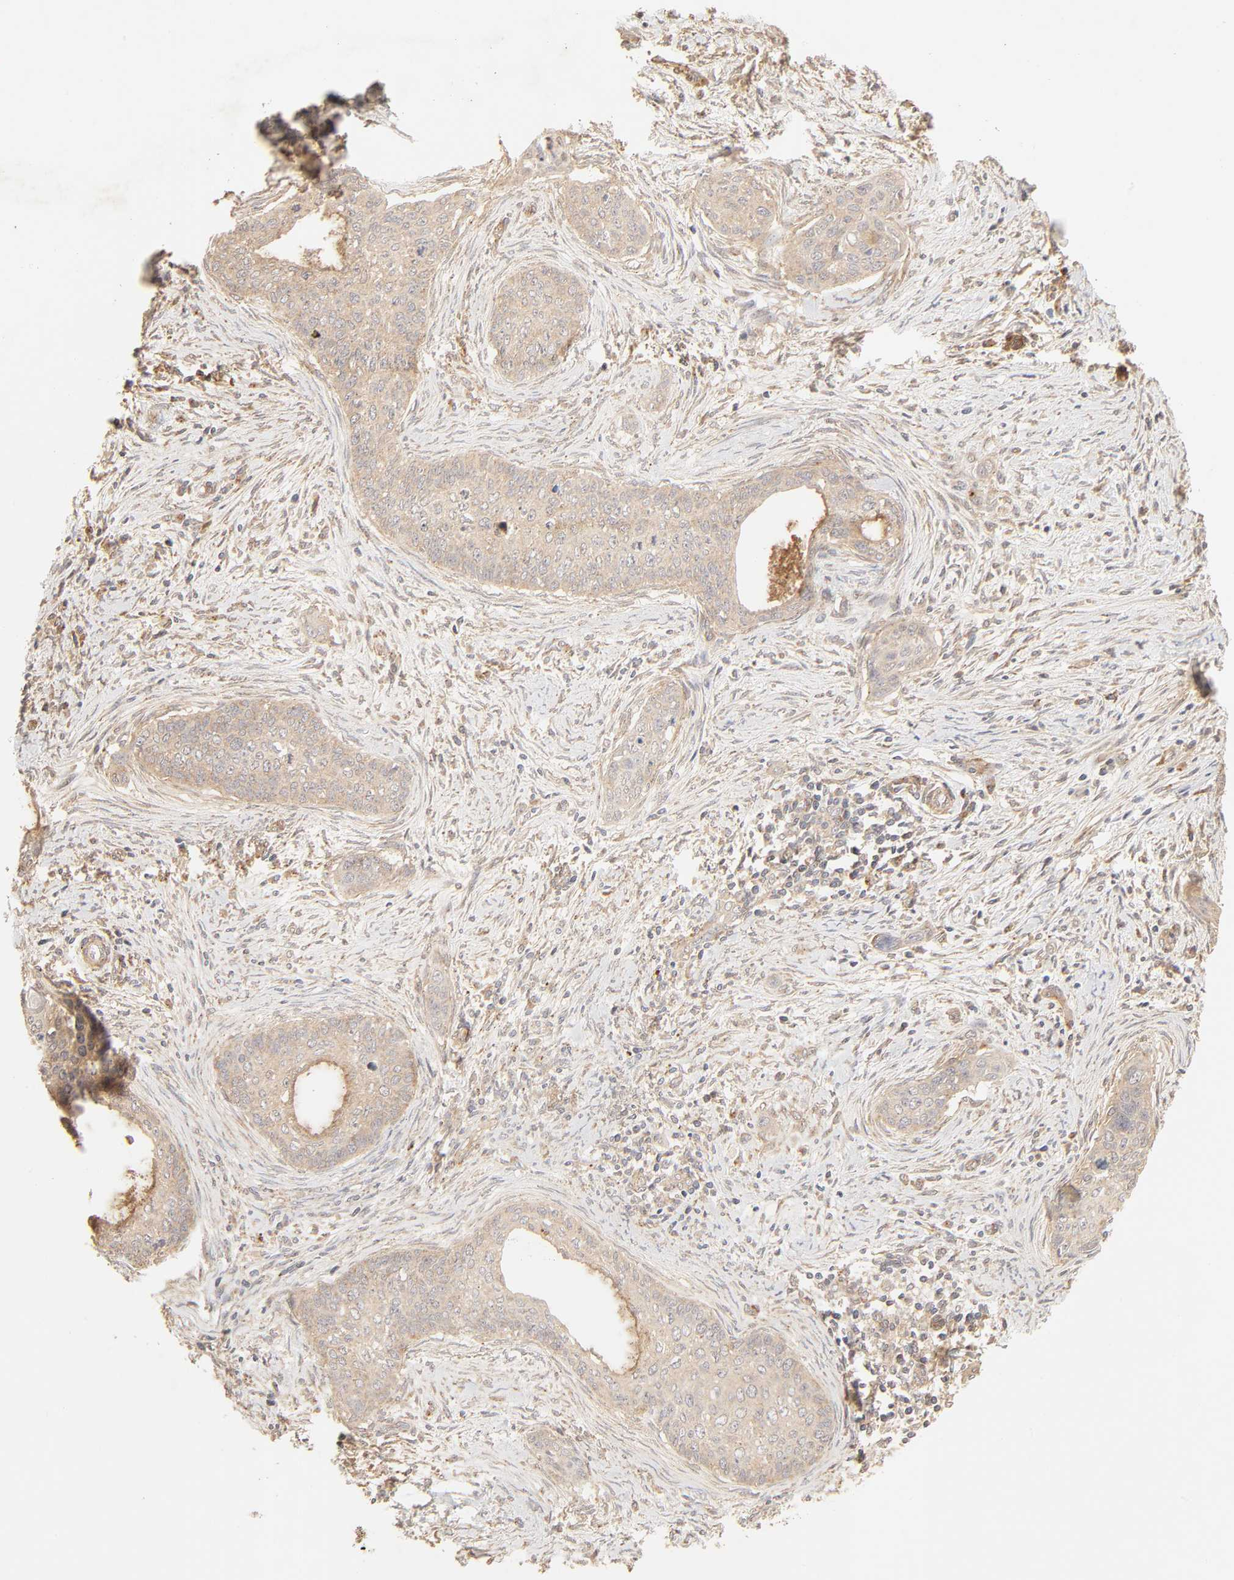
{"staining": {"intensity": "moderate", "quantity": ">75%", "location": "cytoplasmic/membranous"}, "tissue": "cervical cancer", "cell_type": "Tumor cells", "image_type": "cancer", "snomed": [{"axis": "morphology", "description": "Squamous cell carcinoma, NOS"}, {"axis": "topography", "description": "Cervix"}], "caption": "This is an image of IHC staining of cervical cancer (squamous cell carcinoma), which shows moderate expression in the cytoplasmic/membranous of tumor cells.", "gene": "EPS8", "patient": {"sex": "female", "age": 33}}